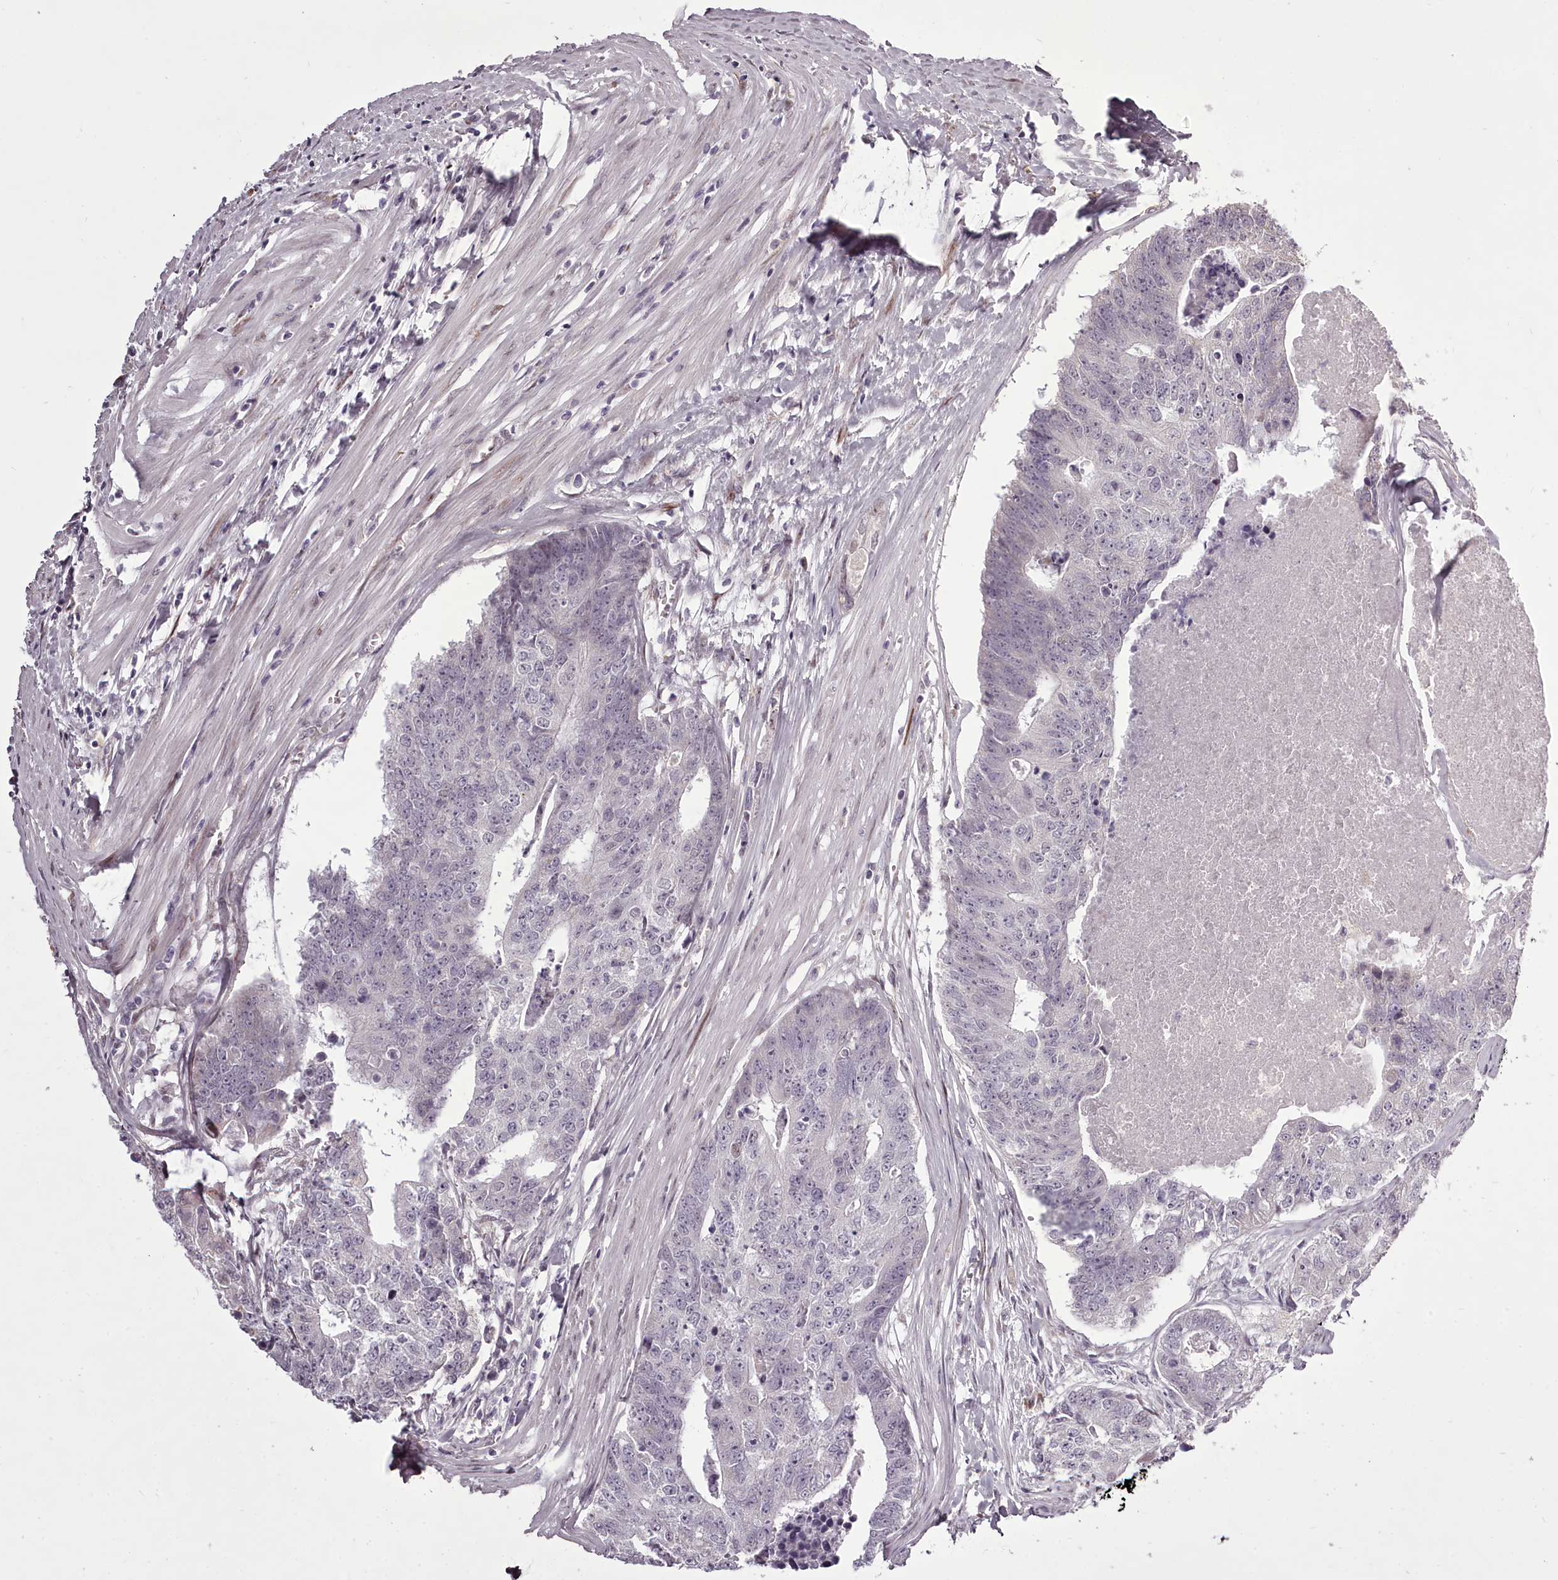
{"staining": {"intensity": "negative", "quantity": "none", "location": "none"}, "tissue": "colorectal cancer", "cell_type": "Tumor cells", "image_type": "cancer", "snomed": [{"axis": "morphology", "description": "Adenocarcinoma, NOS"}, {"axis": "topography", "description": "Colon"}], "caption": "This micrograph is of colorectal cancer (adenocarcinoma) stained with immunohistochemistry to label a protein in brown with the nuclei are counter-stained blue. There is no expression in tumor cells.", "gene": "C1orf56", "patient": {"sex": "female", "age": 67}}